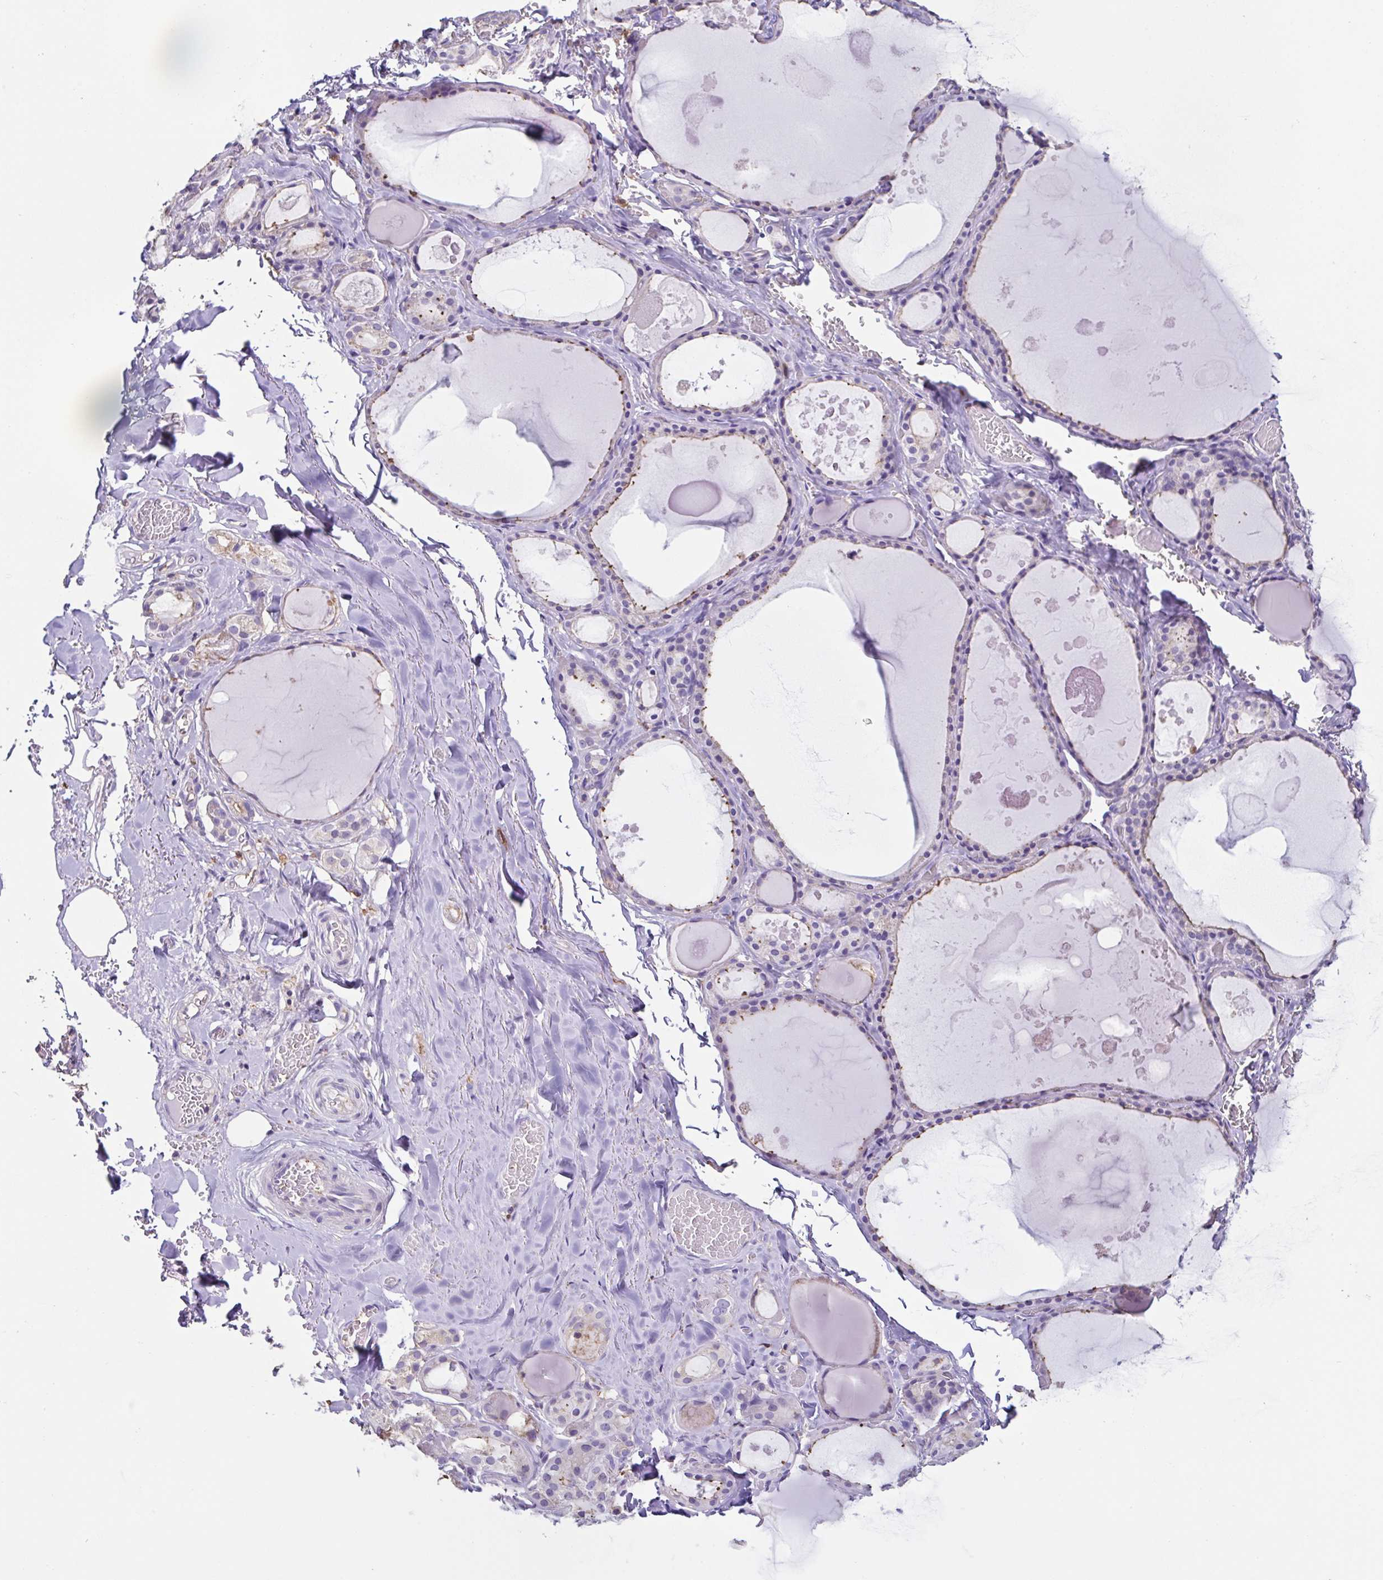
{"staining": {"intensity": "weak", "quantity": "<25%", "location": "cytoplasmic/membranous"}, "tissue": "thyroid gland", "cell_type": "Glandular cells", "image_type": "normal", "snomed": [{"axis": "morphology", "description": "Normal tissue, NOS"}, {"axis": "topography", "description": "Thyroid gland"}], "caption": "Human thyroid gland stained for a protein using IHC exhibits no positivity in glandular cells.", "gene": "ANXA10", "patient": {"sex": "male", "age": 56}}